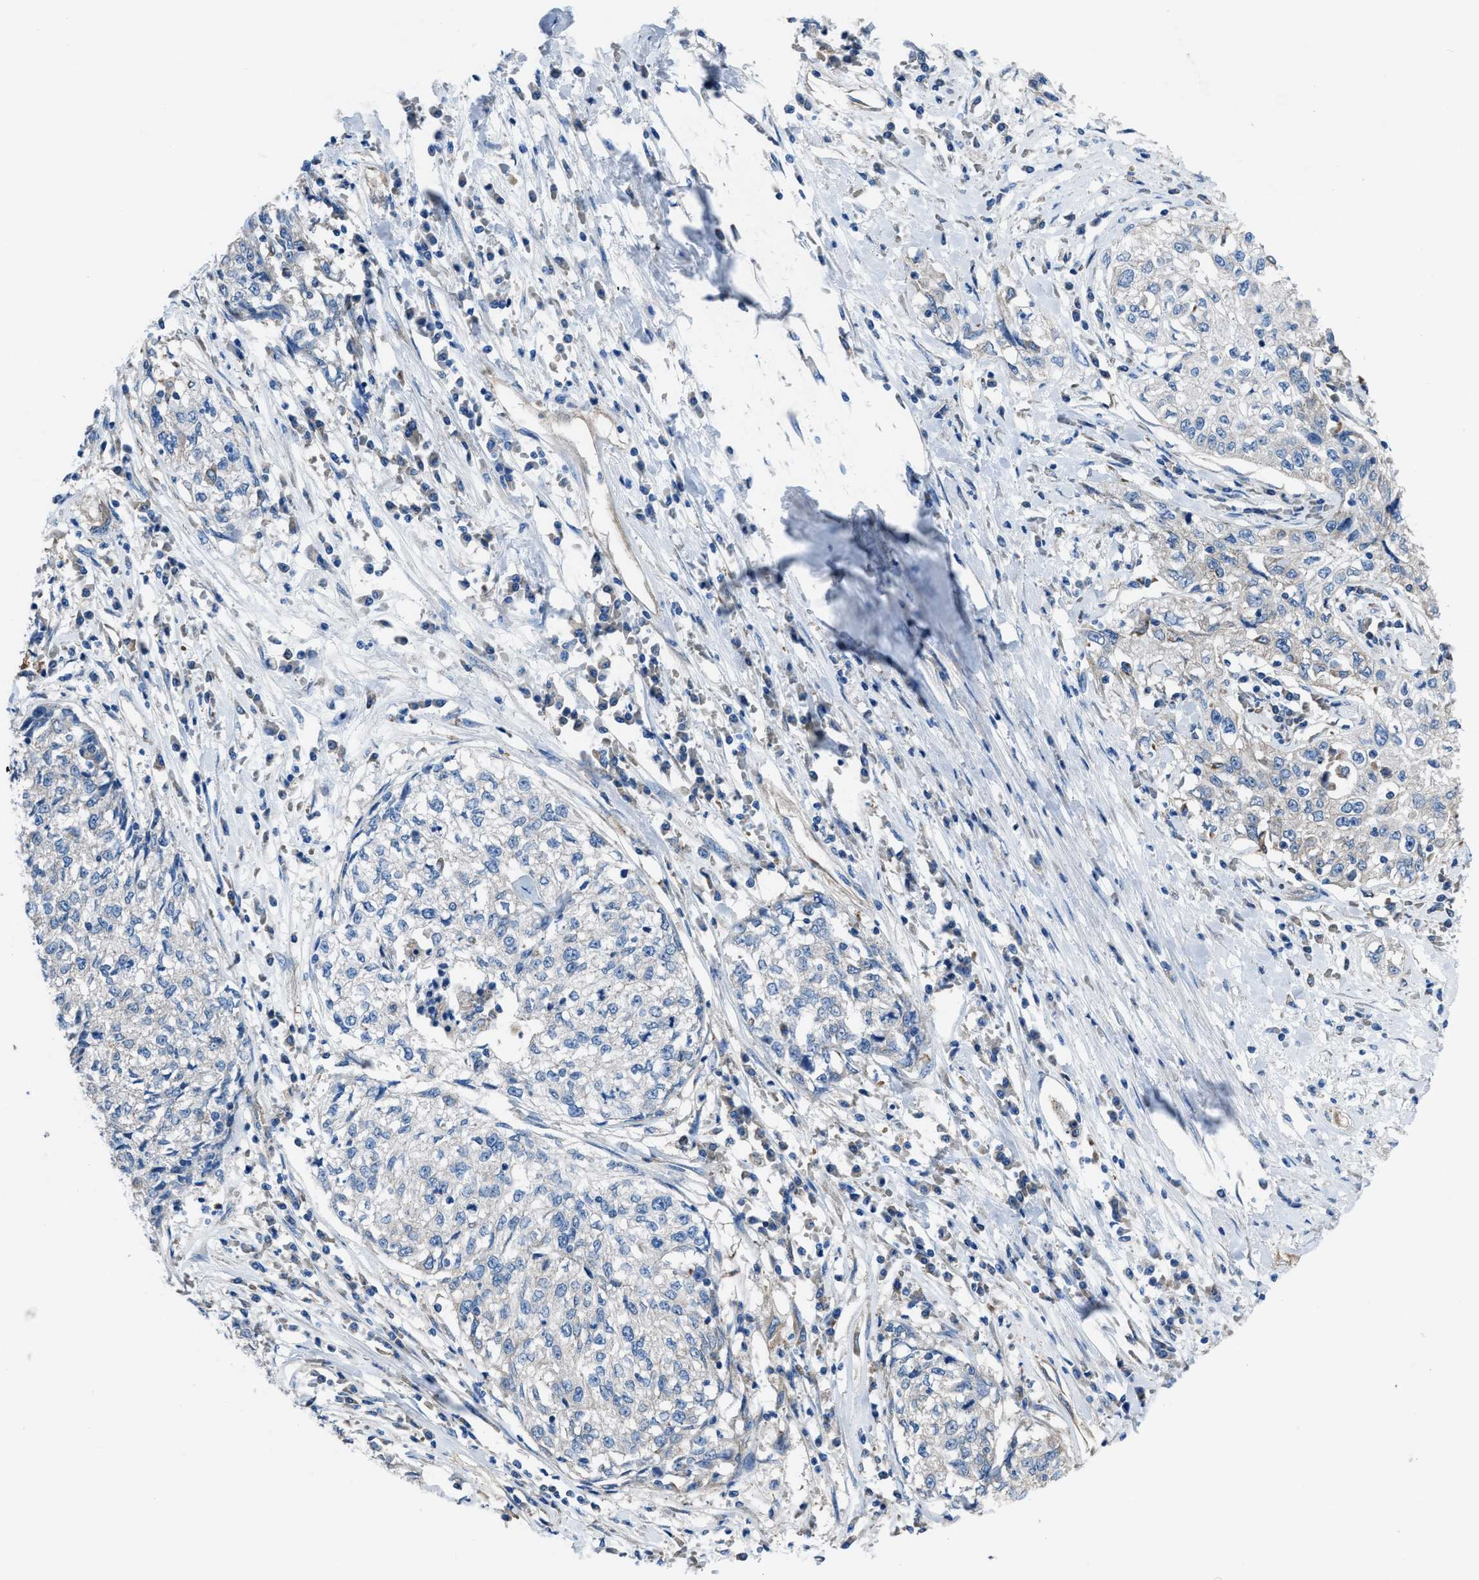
{"staining": {"intensity": "negative", "quantity": "none", "location": "none"}, "tissue": "cervical cancer", "cell_type": "Tumor cells", "image_type": "cancer", "snomed": [{"axis": "morphology", "description": "Squamous cell carcinoma, NOS"}, {"axis": "topography", "description": "Cervix"}], "caption": "Cervical cancer was stained to show a protein in brown. There is no significant staining in tumor cells. (Immunohistochemistry, brightfield microscopy, high magnification).", "gene": "DOLPP1", "patient": {"sex": "female", "age": 57}}